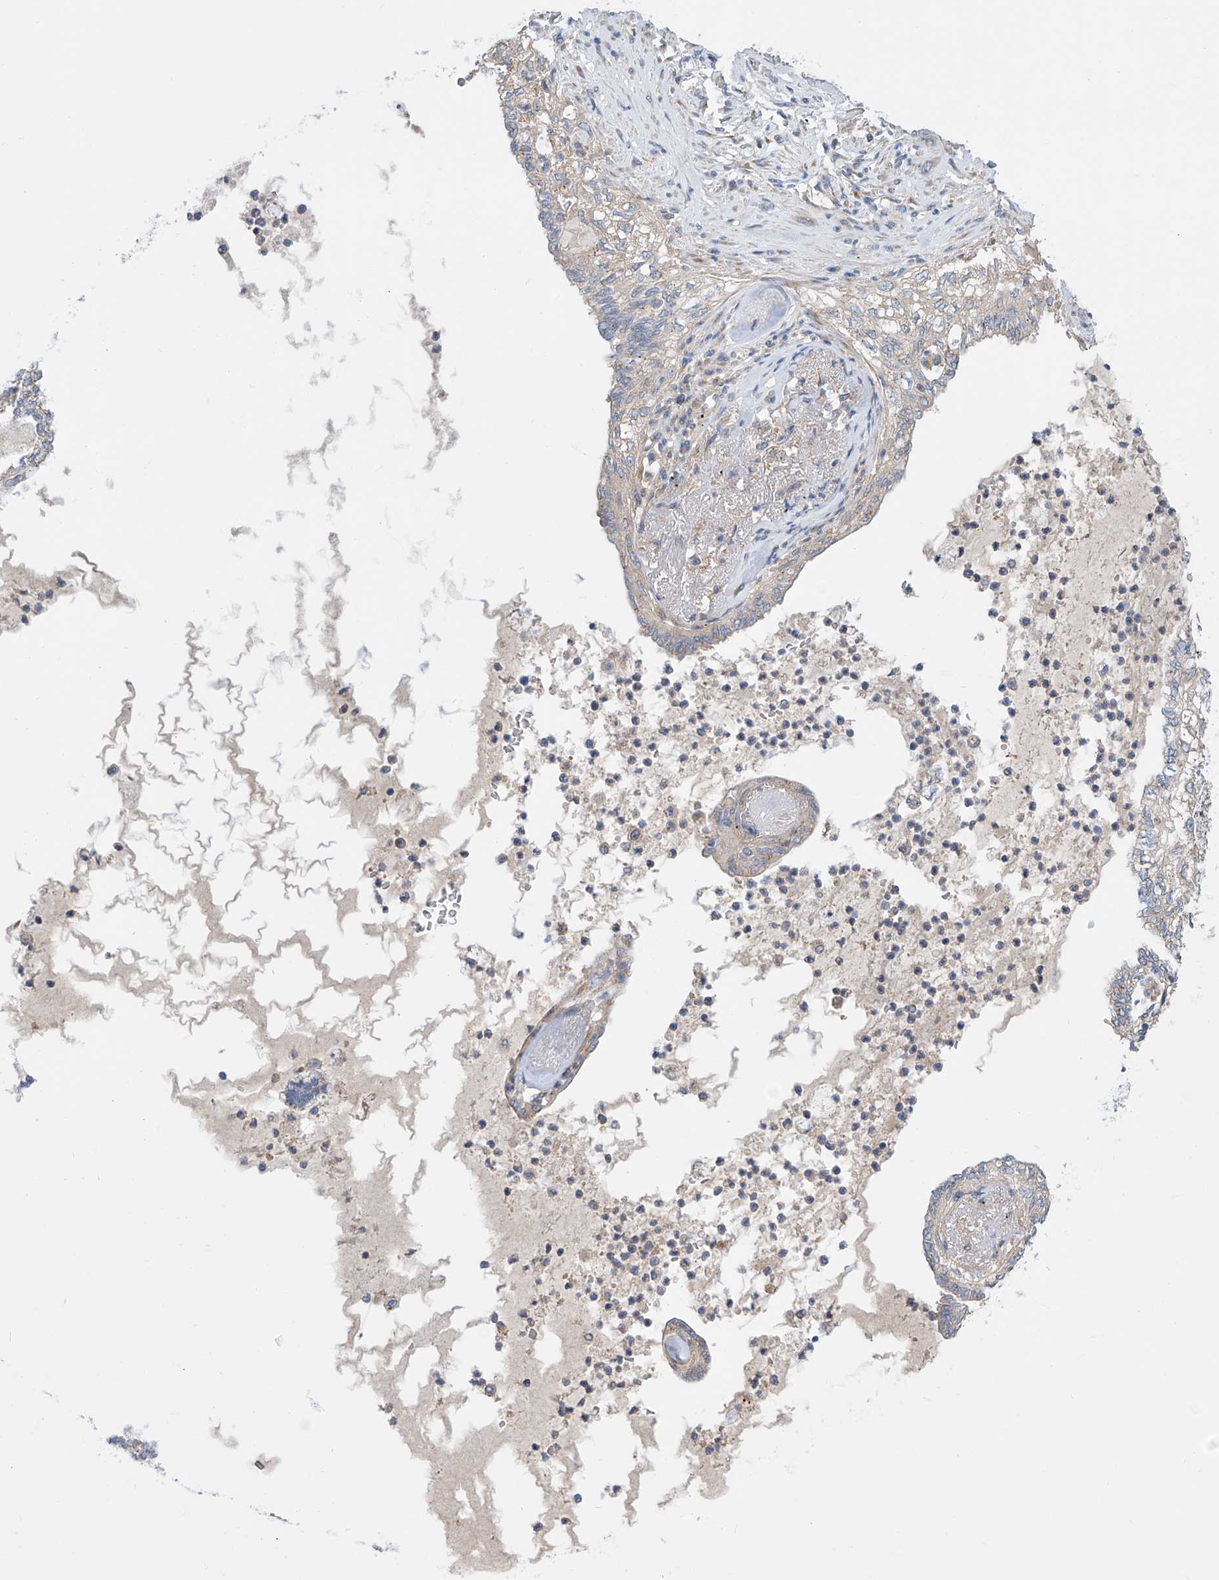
{"staining": {"intensity": "weak", "quantity": "<25%", "location": "cytoplasmic/membranous"}, "tissue": "lung cancer", "cell_type": "Tumor cells", "image_type": "cancer", "snomed": [{"axis": "morphology", "description": "Adenocarcinoma, NOS"}, {"axis": "topography", "description": "Lung"}], "caption": "High magnification brightfield microscopy of adenocarcinoma (lung) stained with DAB (3,3'-diaminobenzidine) (brown) and counterstained with hematoxylin (blue): tumor cells show no significant staining. (DAB immunohistochemistry (IHC), high magnification).", "gene": "SLC22A7", "patient": {"sex": "female", "age": 70}}